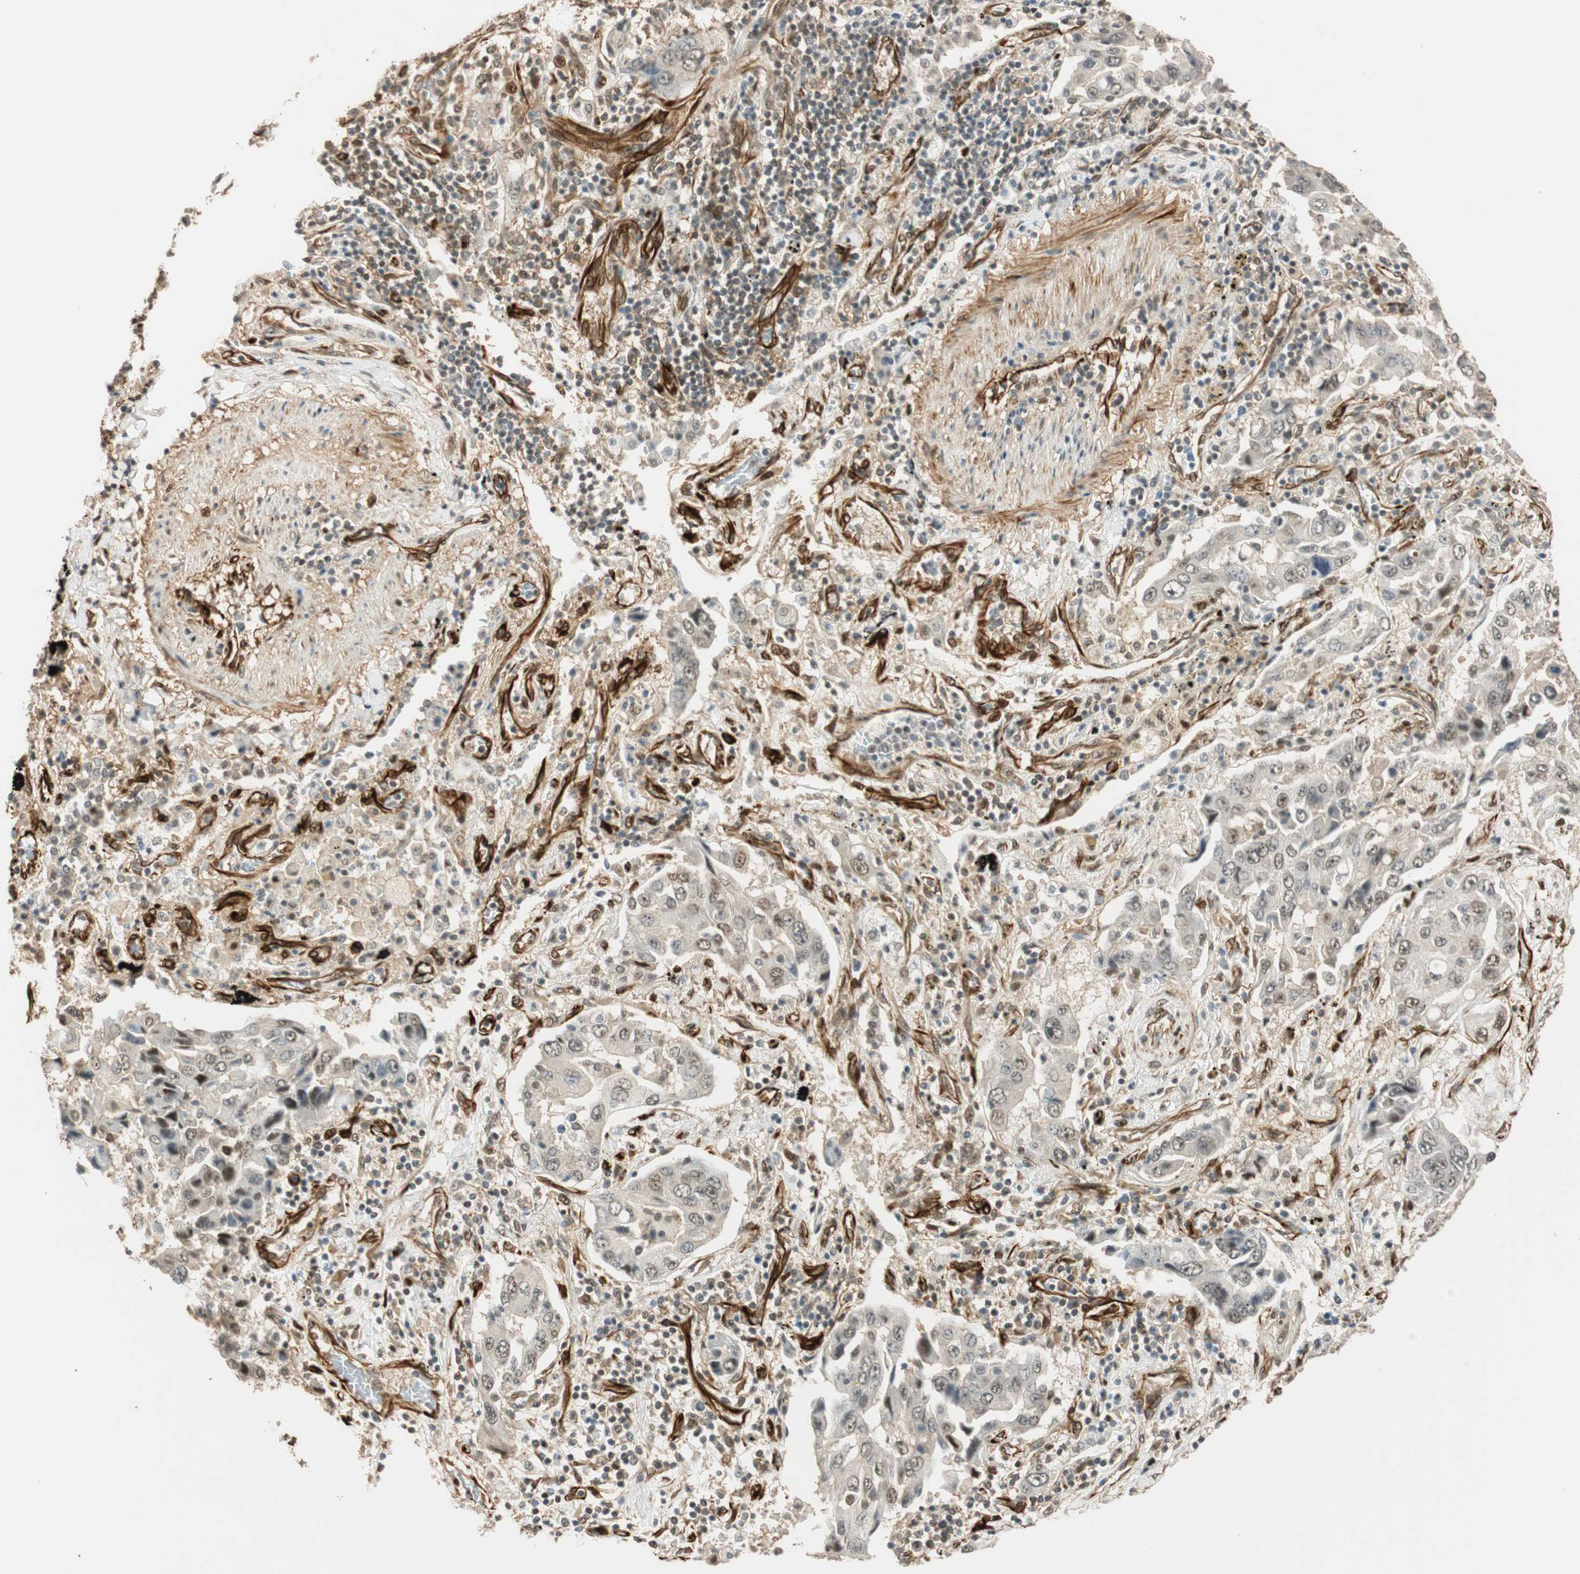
{"staining": {"intensity": "negative", "quantity": "none", "location": "none"}, "tissue": "lung cancer", "cell_type": "Tumor cells", "image_type": "cancer", "snomed": [{"axis": "morphology", "description": "Adenocarcinoma, NOS"}, {"axis": "topography", "description": "Lung"}], "caption": "Lung cancer (adenocarcinoma) was stained to show a protein in brown. There is no significant staining in tumor cells.", "gene": "NES", "patient": {"sex": "female", "age": 65}}